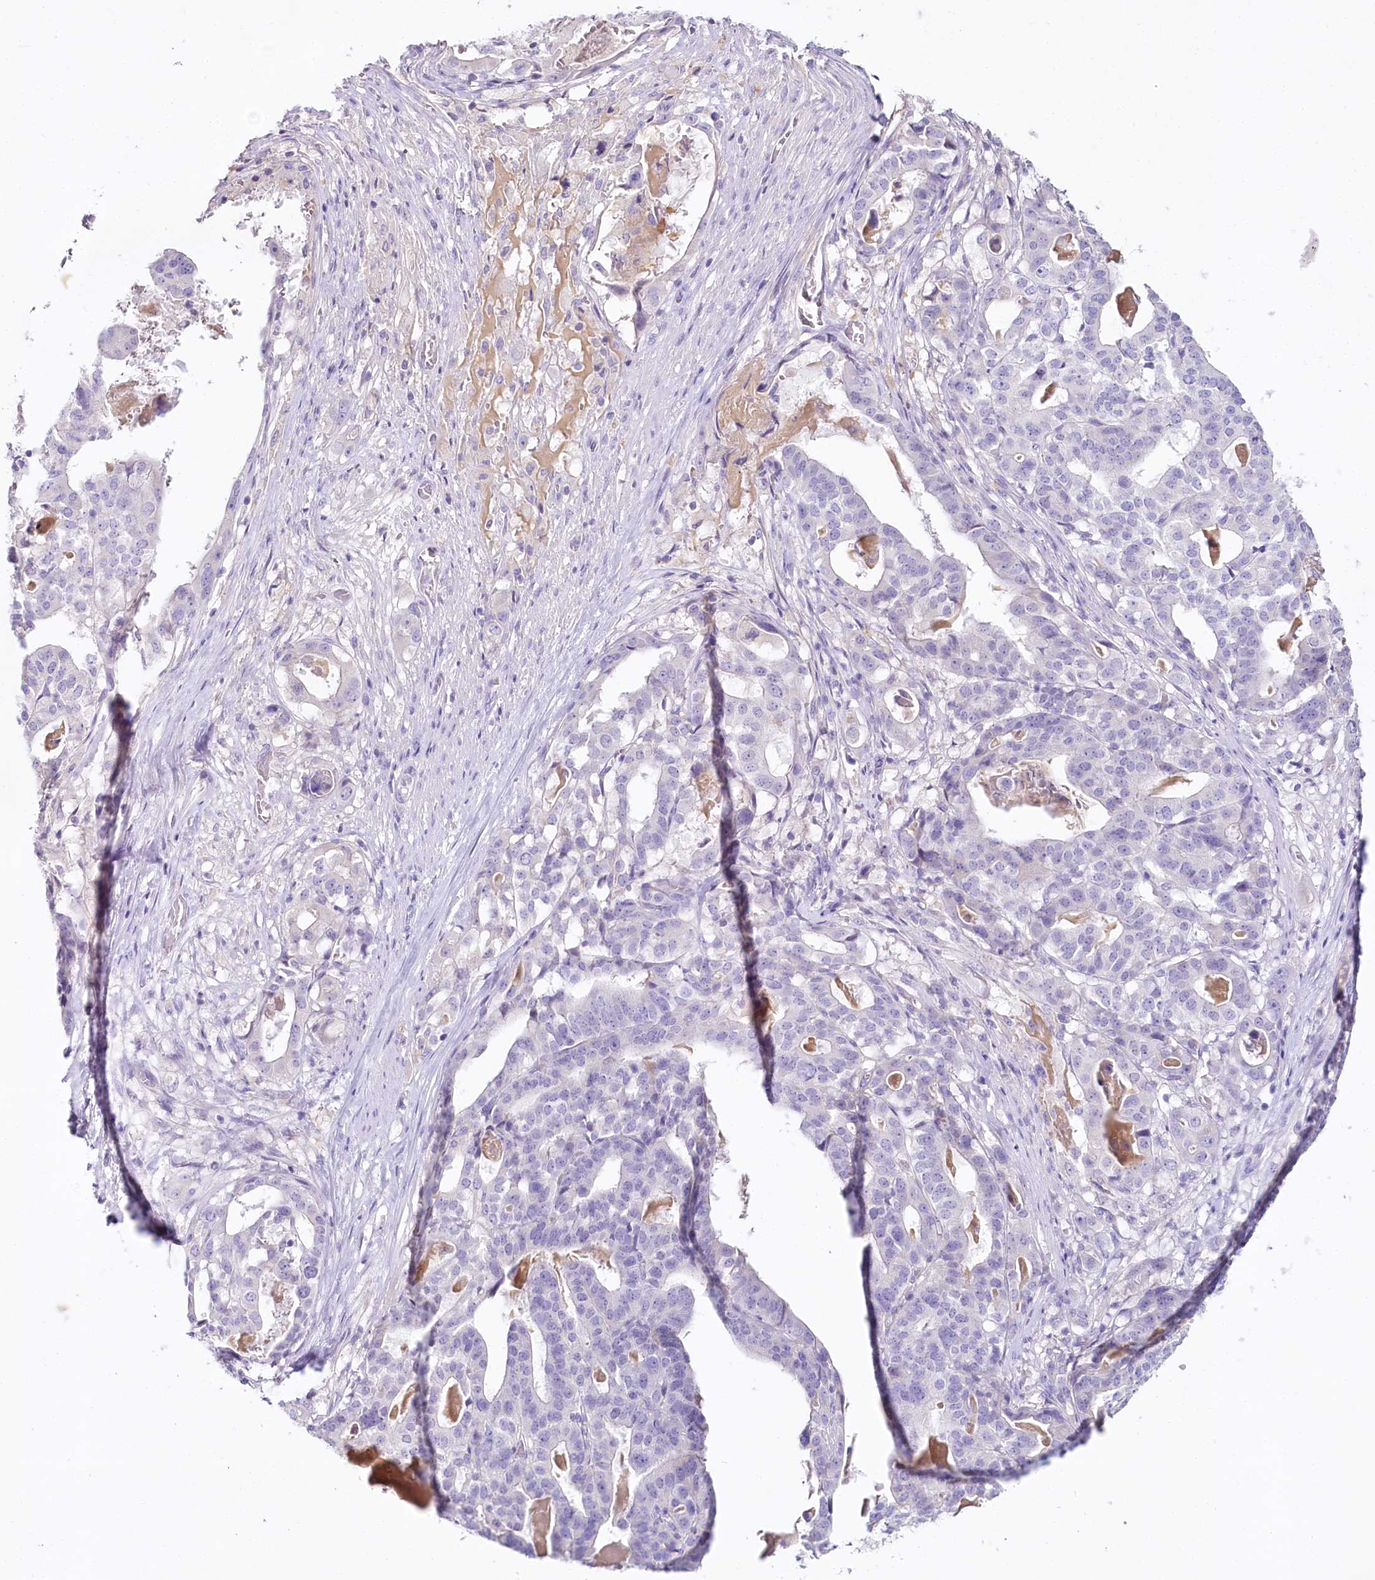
{"staining": {"intensity": "negative", "quantity": "none", "location": "none"}, "tissue": "stomach cancer", "cell_type": "Tumor cells", "image_type": "cancer", "snomed": [{"axis": "morphology", "description": "Adenocarcinoma, NOS"}, {"axis": "topography", "description": "Stomach"}], "caption": "Stomach cancer was stained to show a protein in brown. There is no significant expression in tumor cells.", "gene": "HPD", "patient": {"sex": "male", "age": 48}}